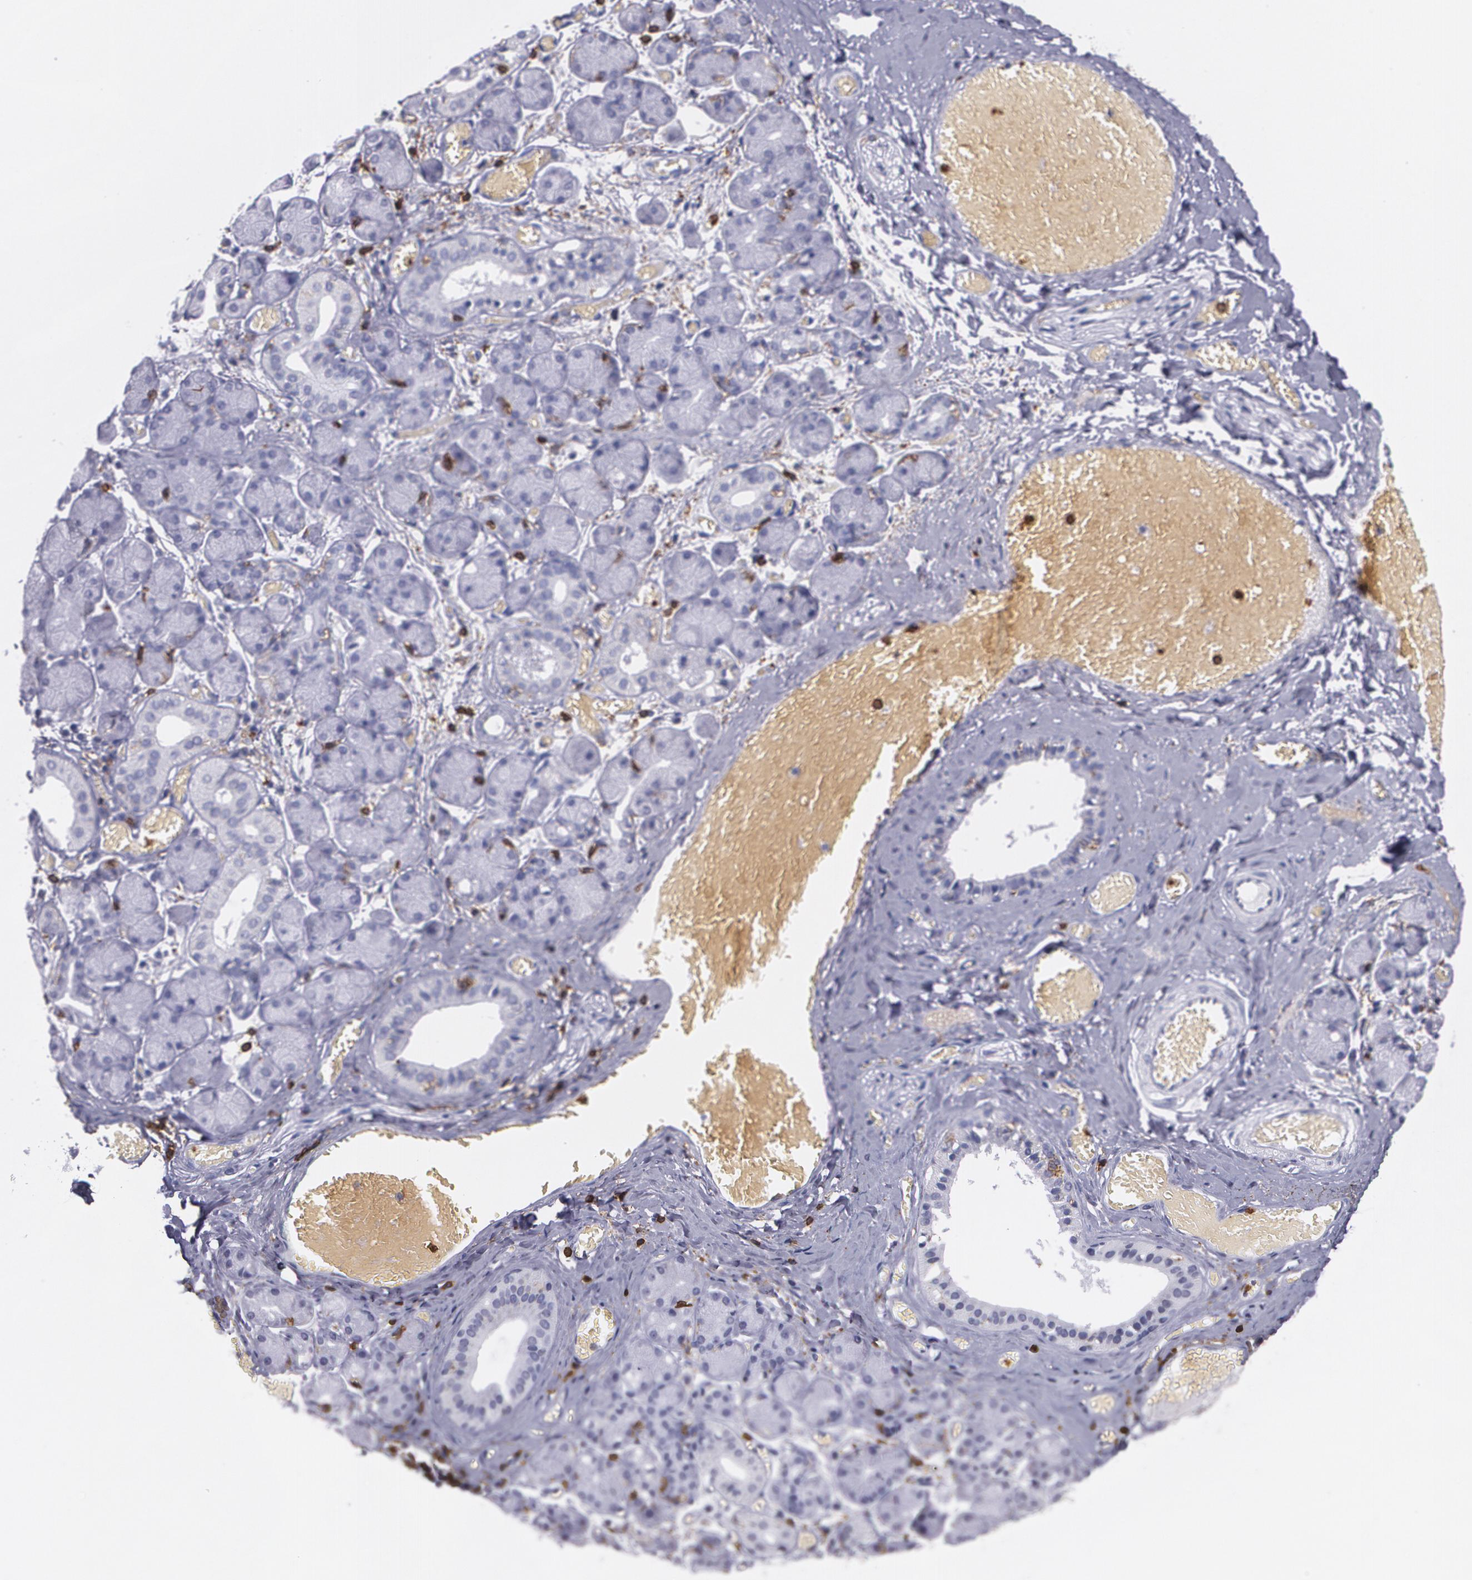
{"staining": {"intensity": "negative", "quantity": "none", "location": "none"}, "tissue": "salivary gland", "cell_type": "Glandular cells", "image_type": "normal", "snomed": [{"axis": "morphology", "description": "Normal tissue, NOS"}, {"axis": "topography", "description": "Salivary gland"}], "caption": "This is an immunohistochemistry (IHC) micrograph of normal salivary gland. There is no staining in glandular cells.", "gene": "PTPRC", "patient": {"sex": "female", "age": 24}}